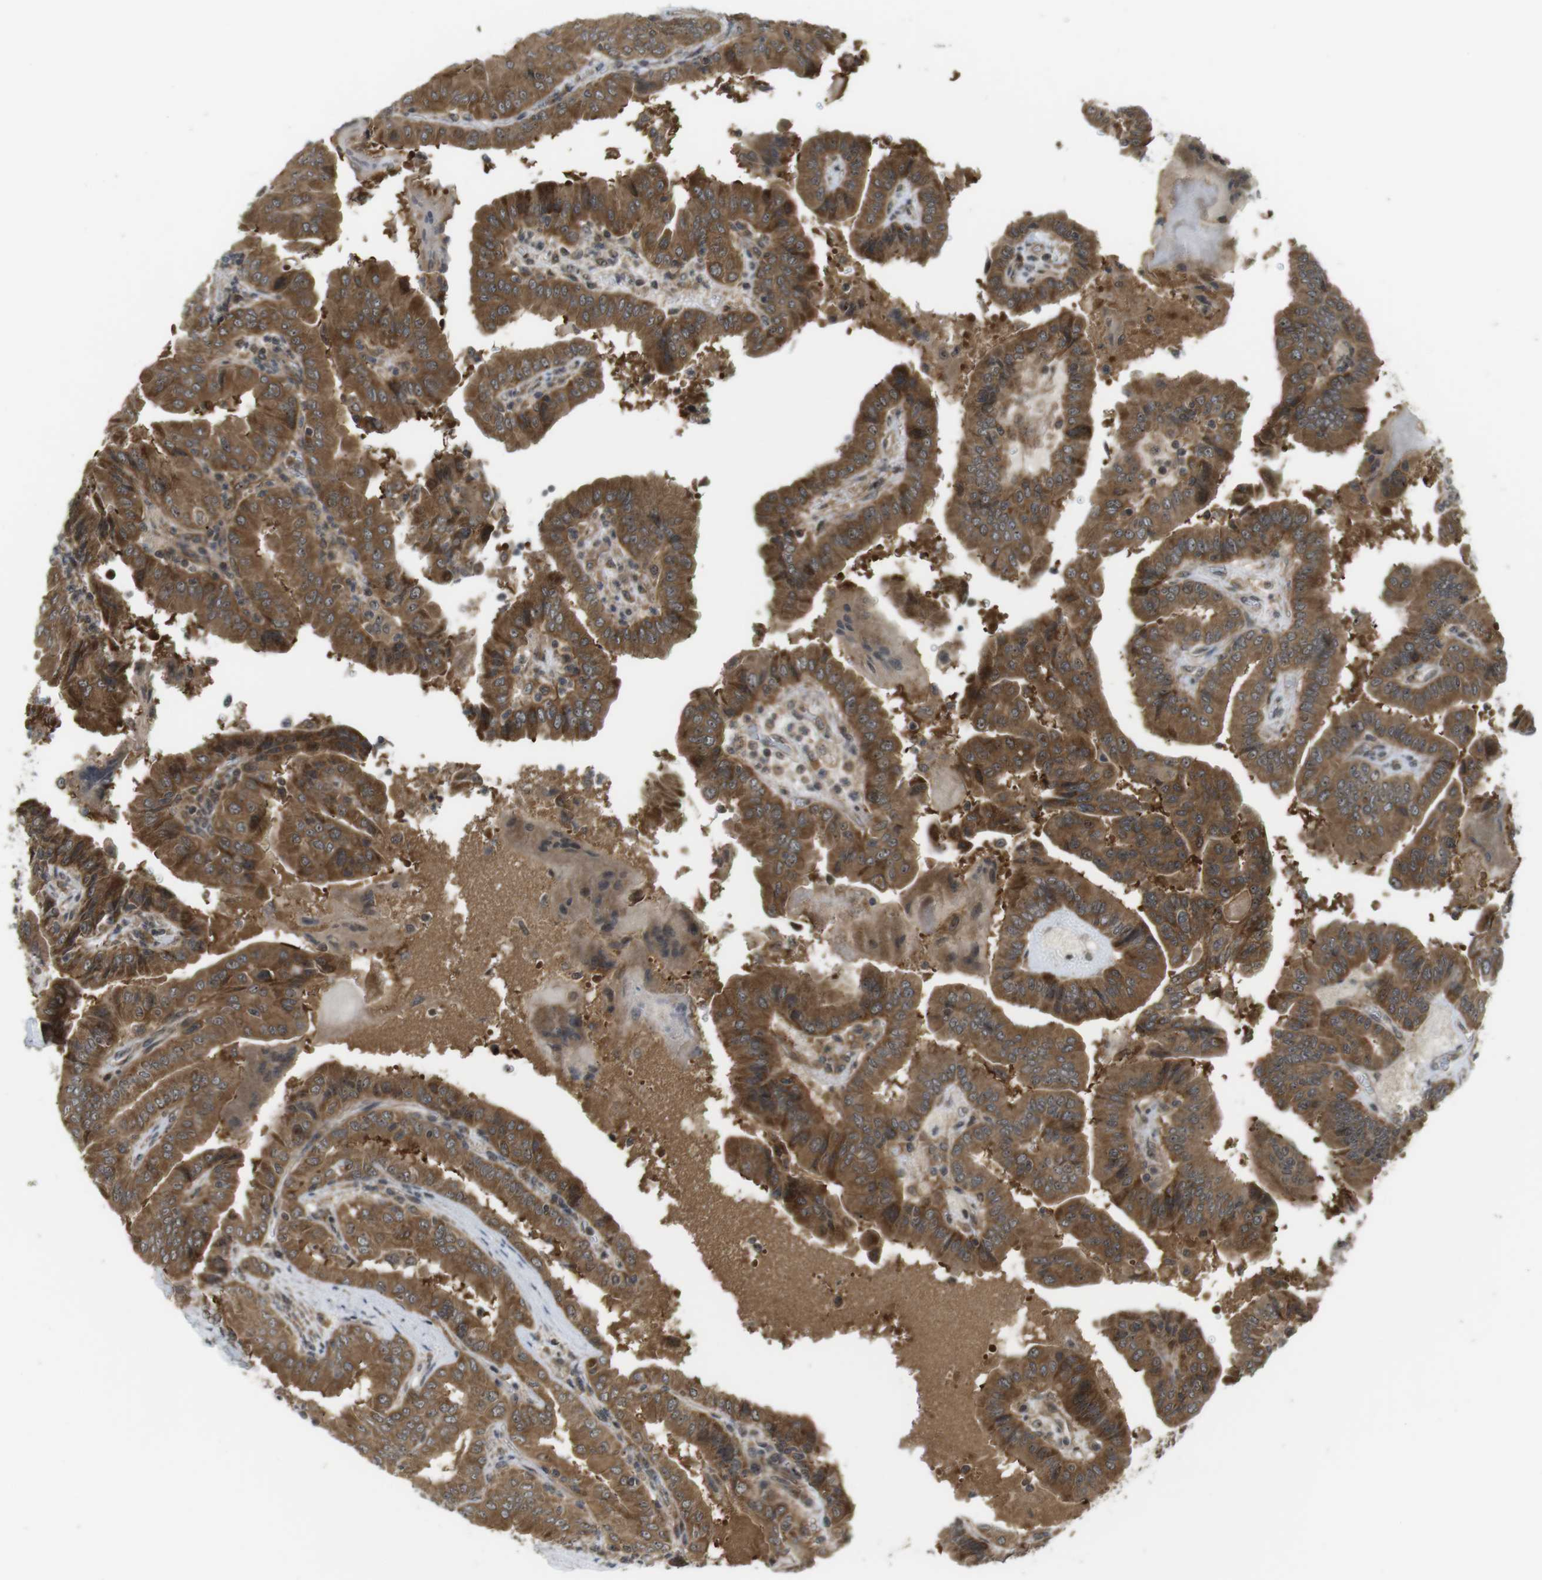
{"staining": {"intensity": "strong", "quantity": ">75%", "location": "cytoplasmic/membranous"}, "tissue": "thyroid cancer", "cell_type": "Tumor cells", "image_type": "cancer", "snomed": [{"axis": "morphology", "description": "Papillary adenocarcinoma, NOS"}, {"axis": "topography", "description": "Thyroid gland"}], "caption": "DAB immunohistochemical staining of human thyroid cancer reveals strong cytoplasmic/membranous protein staining in about >75% of tumor cells. (DAB (3,3'-diaminobenzidine) = brown stain, brightfield microscopy at high magnification).", "gene": "CC2D1A", "patient": {"sex": "male", "age": 33}}